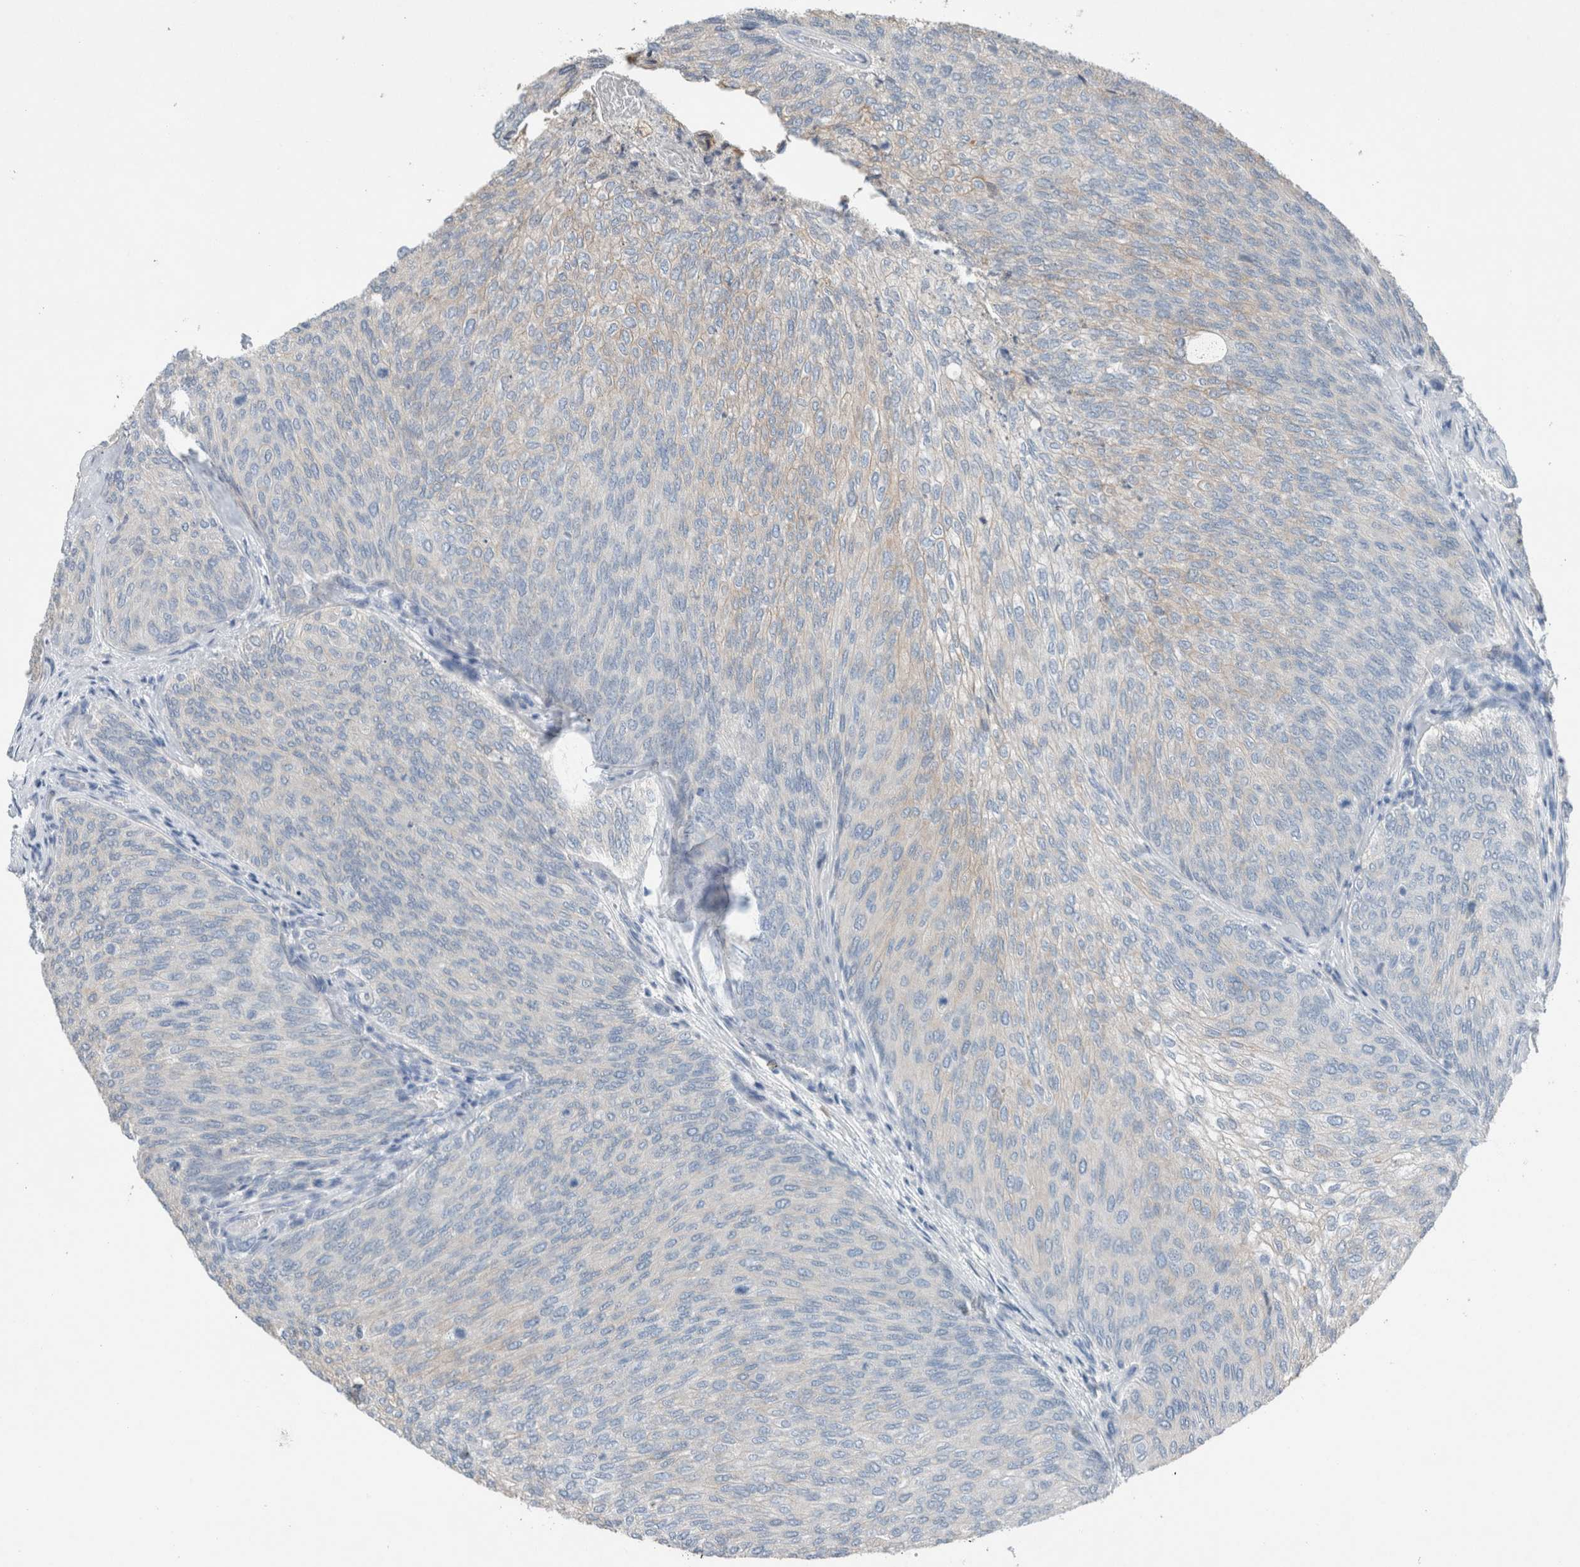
{"staining": {"intensity": "weak", "quantity": "<25%", "location": "cytoplasmic/membranous"}, "tissue": "urothelial cancer", "cell_type": "Tumor cells", "image_type": "cancer", "snomed": [{"axis": "morphology", "description": "Urothelial carcinoma, Low grade"}, {"axis": "topography", "description": "Urinary bladder"}], "caption": "This is a image of immunohistochemistry (IHC) staining of urothelial cancer, which shows no expression in tumor cells.", "gene": "DUOX1", "patient": {"sex": "female", "age": 79}}